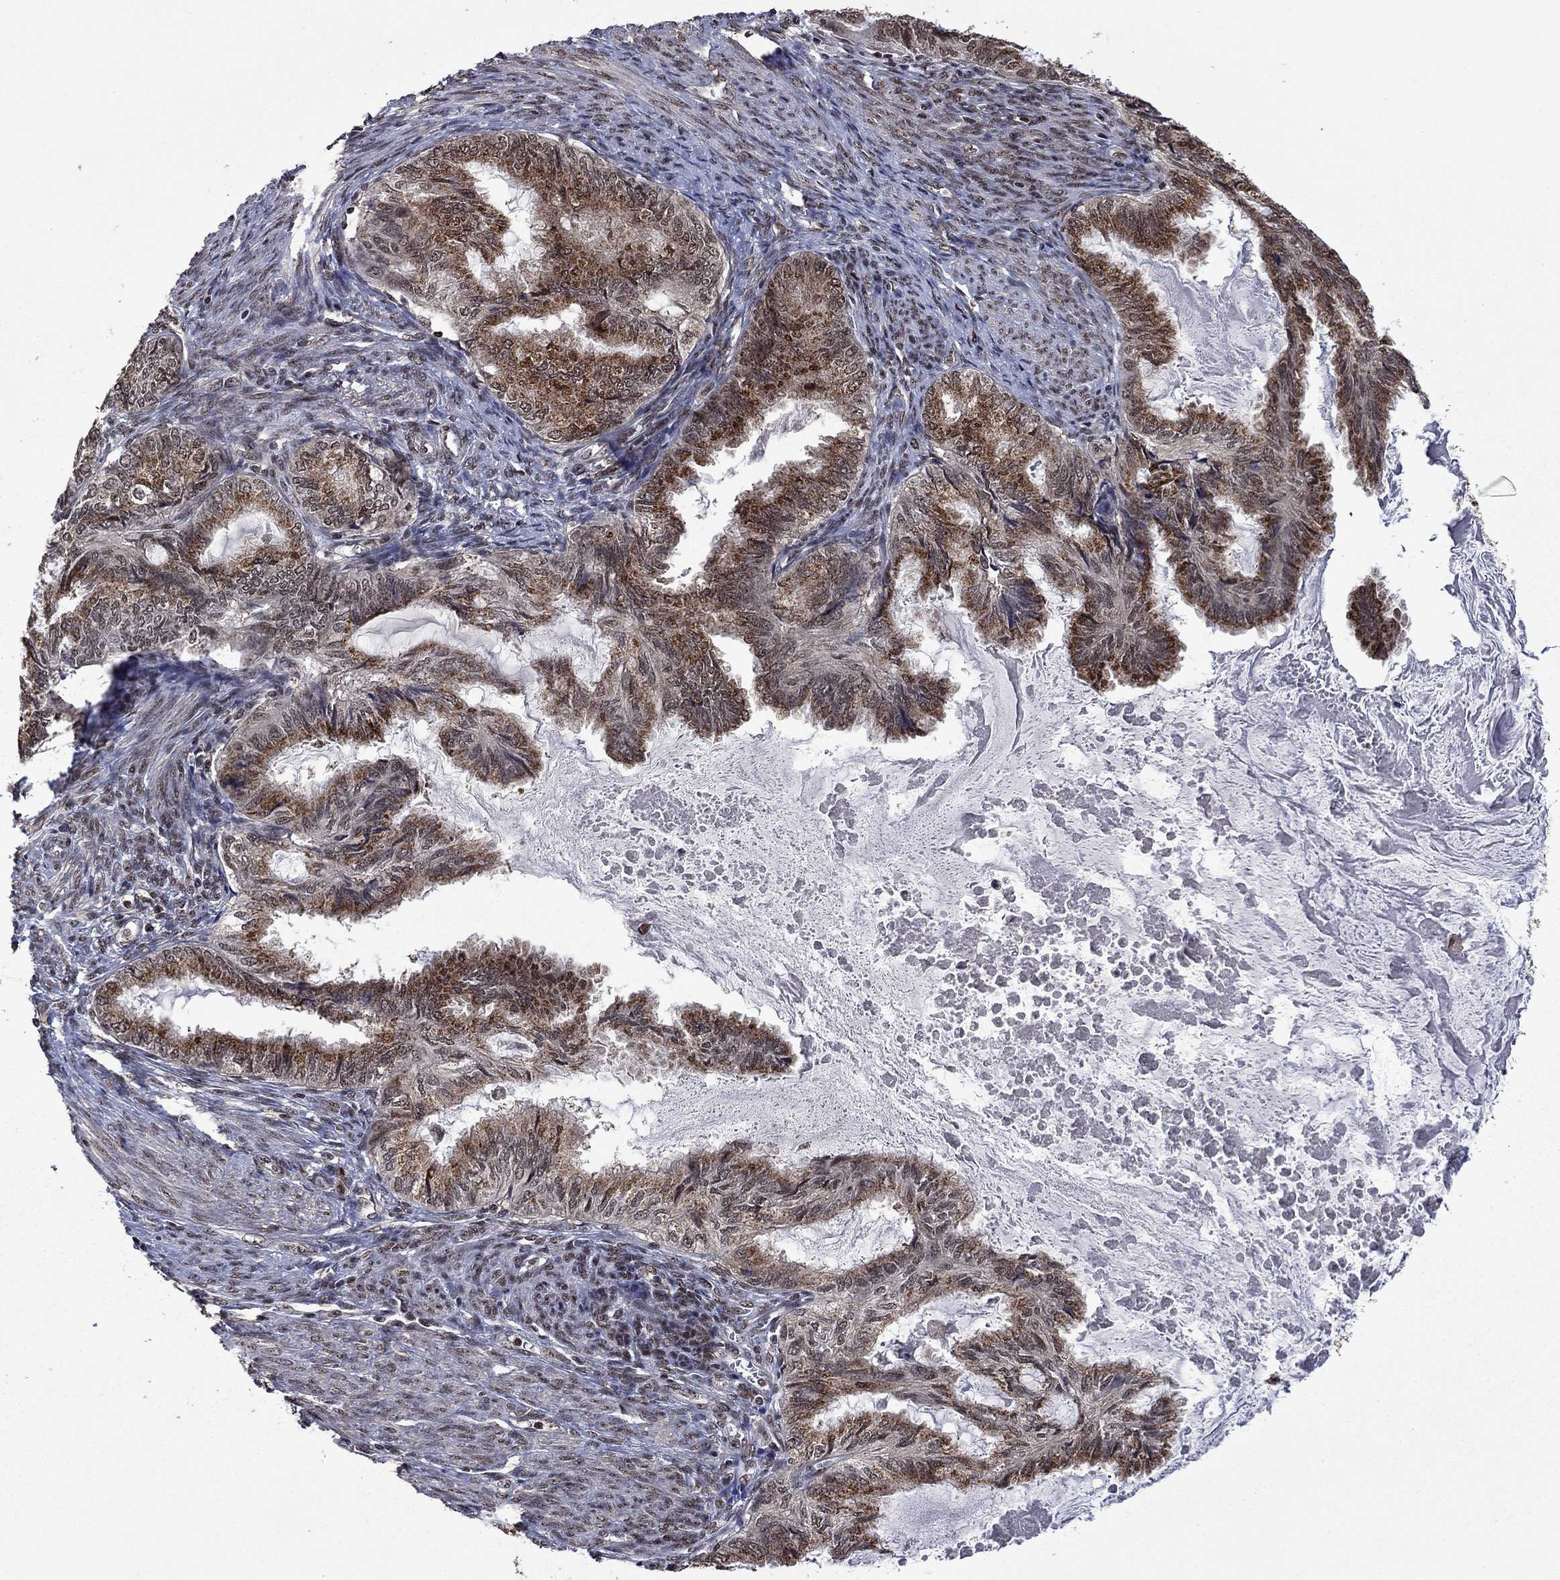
{"staining": {"intensity": "moderate", "quantity": ">75%", "location": "cytoplasmic/membranous"}, "tissue": "endometrial cancer", "cell_type": "Tumor cells", "image_type": "cancer", "snomed": [{"axis": "morphology", "description": "Adenocarcinoma, NOS"}, {"axis": "topography", "description": "Endometrium"}], "caption": "The image demonstrates immunohistochemical staining of adenocarcinoma (endometrial). There is moderate cytoplasmic/membranous expression is identified in about >75% of tumor cells.", "gene": "FBL", "patient": {"sex": "female", "age": 86}}